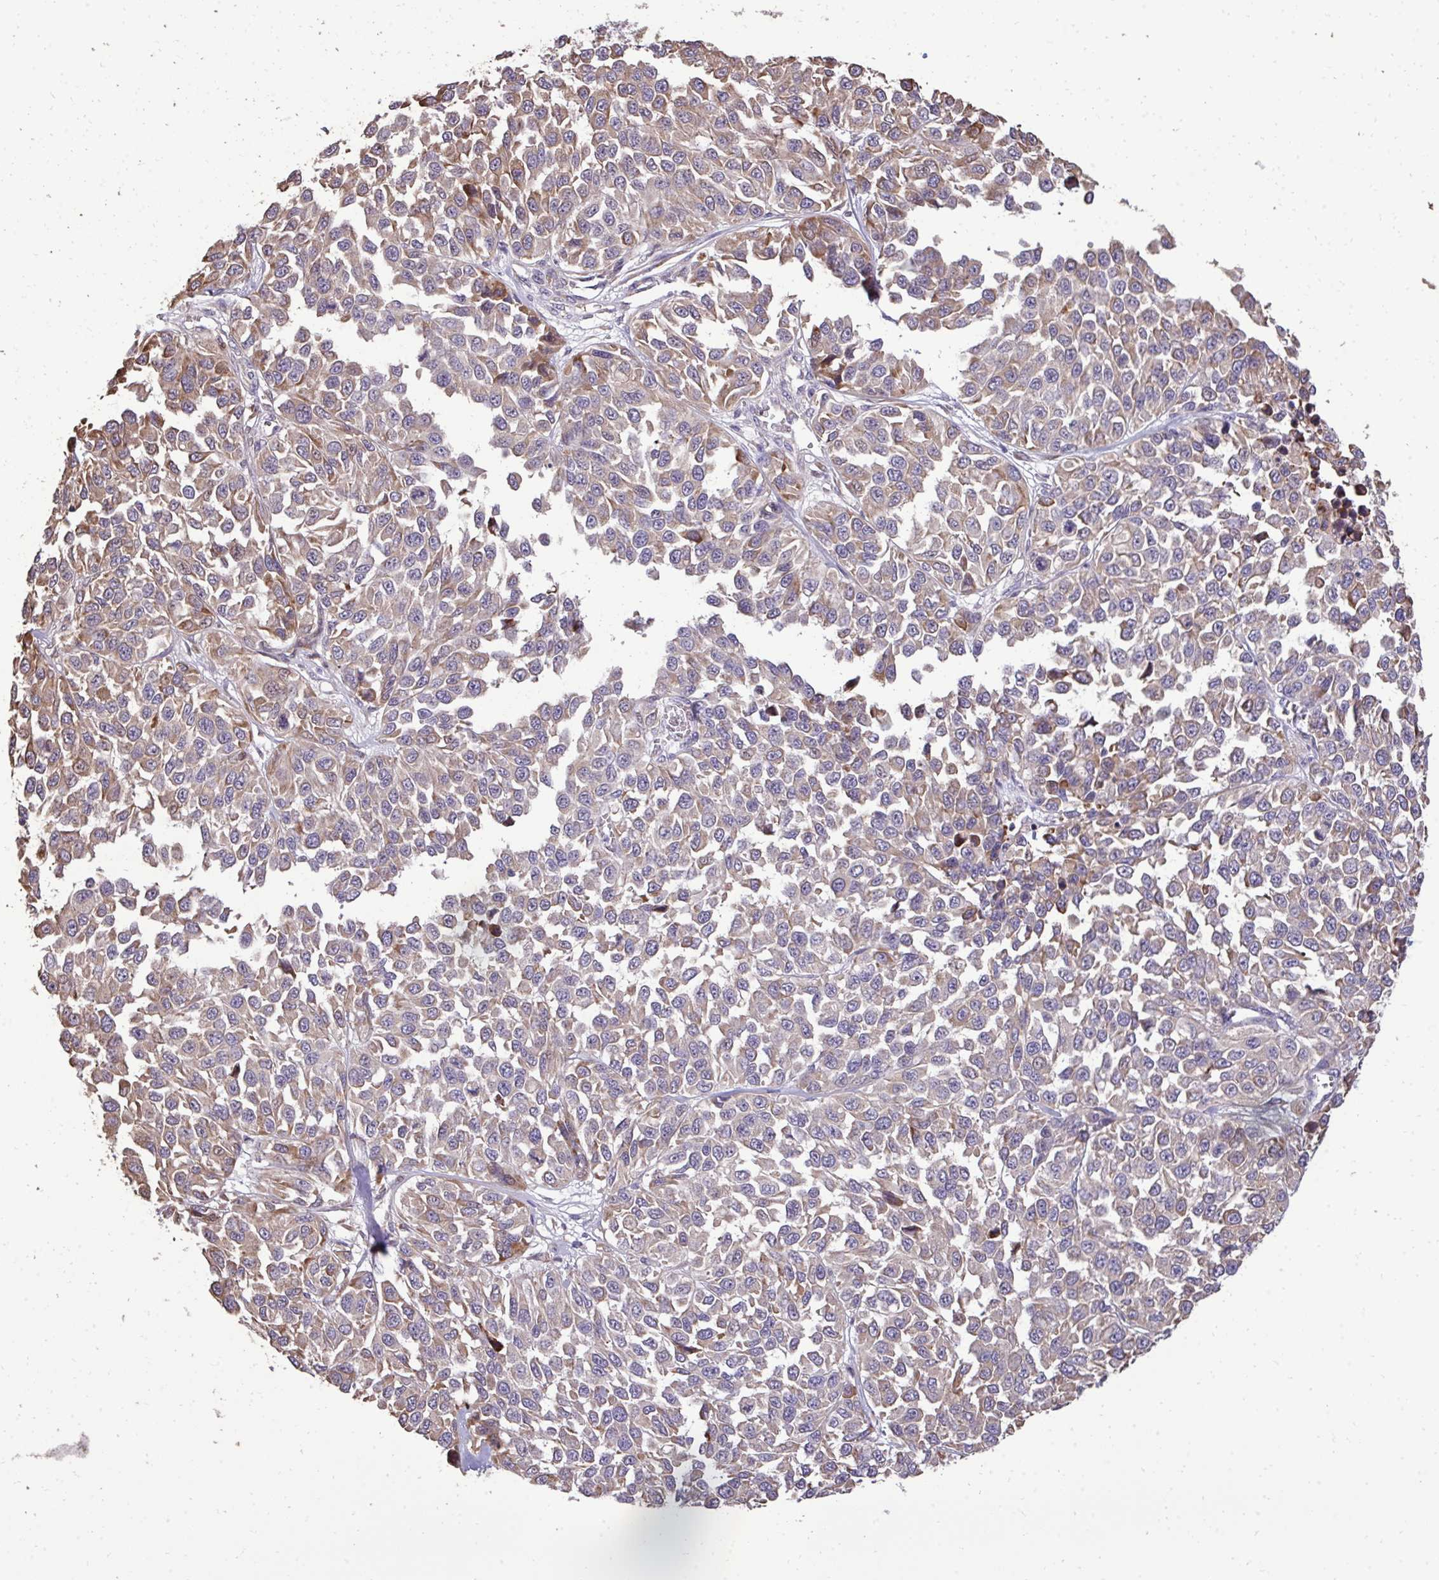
{"staining": {"intensity": "weak", "quantity": ">75%", "location": "cytoplasmic/membranous"}, "tissue": "melanoma", "cell_type": "Tumor cells", "image_type": "cancer", "snomed": [{"axis": "morphology", "description": "Malignant melanoma, NOS"}, {"axis": "topography", "description": "Skin"}], "caption": "A low amount of weak cytoplasmic/membranous staining is identified in approximately >75% of tumor cells in melanoma tissue.", "gene": "FIBCD1", "patient": {"sex": "male", "age": 62}}